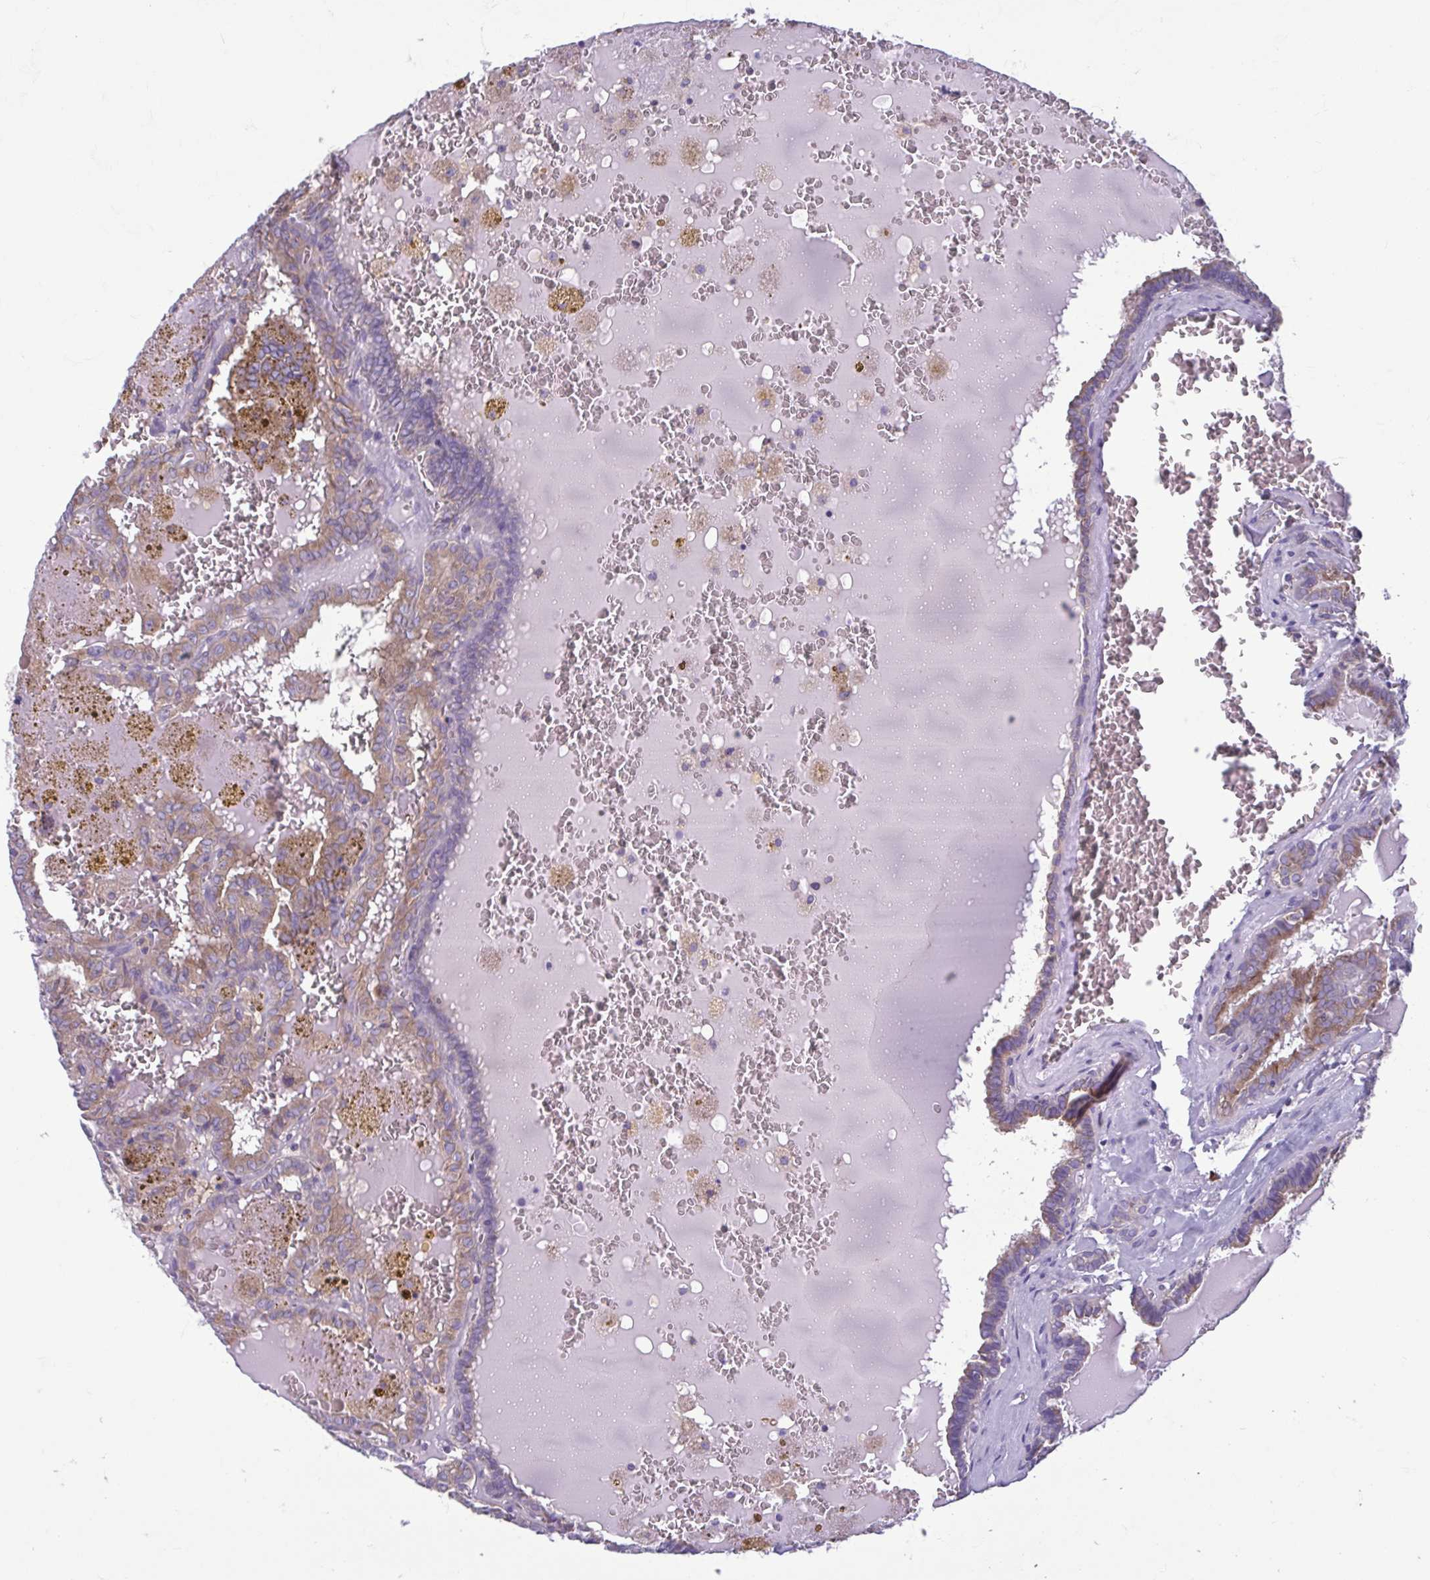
{"staining": {"intensity": "moderate", "quantity": "<25%", "location": "cytoplasmic/membranous"}, "tissue": "thyroid cancer", "cell_type": "Tumor cells", "image_type": "cancer", "snomed": [{"axis": "morphology", "description": "Papillary adenocarcinoma, NOS"}, {"axis": "topography", "description": "Thyroid gland"}], "caption": "Papillary adenocarcinoma (thyroid) stained with a protein marker exhibits moderate staining in tumor cells.", "gene": "RPS16", "patient": {"sex": "female", "age": 39}}